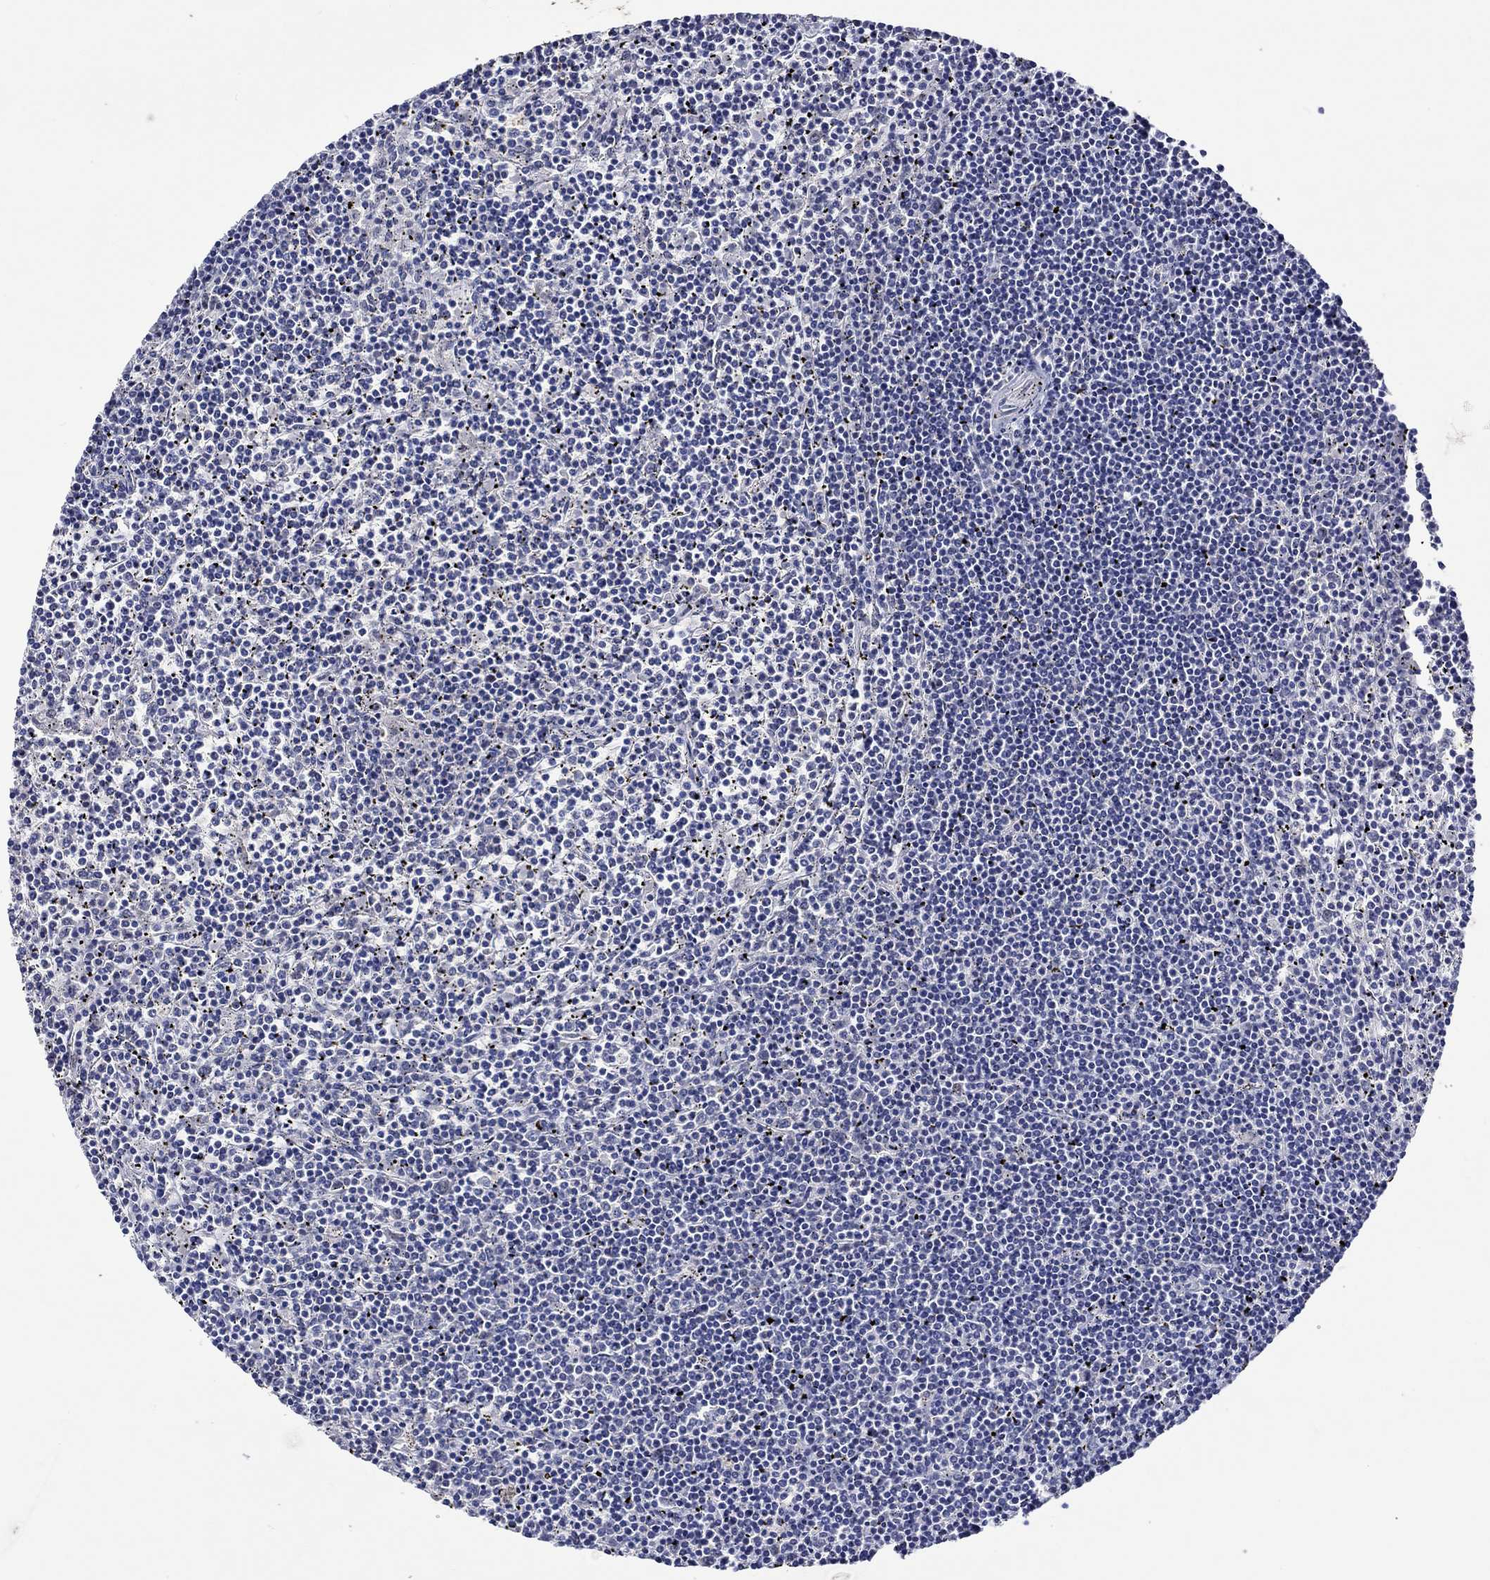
{"staining": {"intensity": "negative", "quantity": "none", "location": "none"}, "tissue": "lymphoma", "cell_type": "Tumor cells", "image_type": "cancer", "snomed": [{"axis": "morphology", "description": "Malignant lymphoma, non-Hodgkin's type, Low grade"}, {"axis": "topography", "description": "Spleen"}], "caption": "Immunohistochemistry image of lymphoma stained for a protein (brown), which demonstrates no expression in tumor cells. (Stains: DAB (3,3'-diaminobenzidine) immunohistochemistry (IHC) with hematoxylin counter stain, Microscopy: brightfield microscopy at high magnification).", "gene": "CRYAB", "patient": {"sex": "female", "age": 19}}